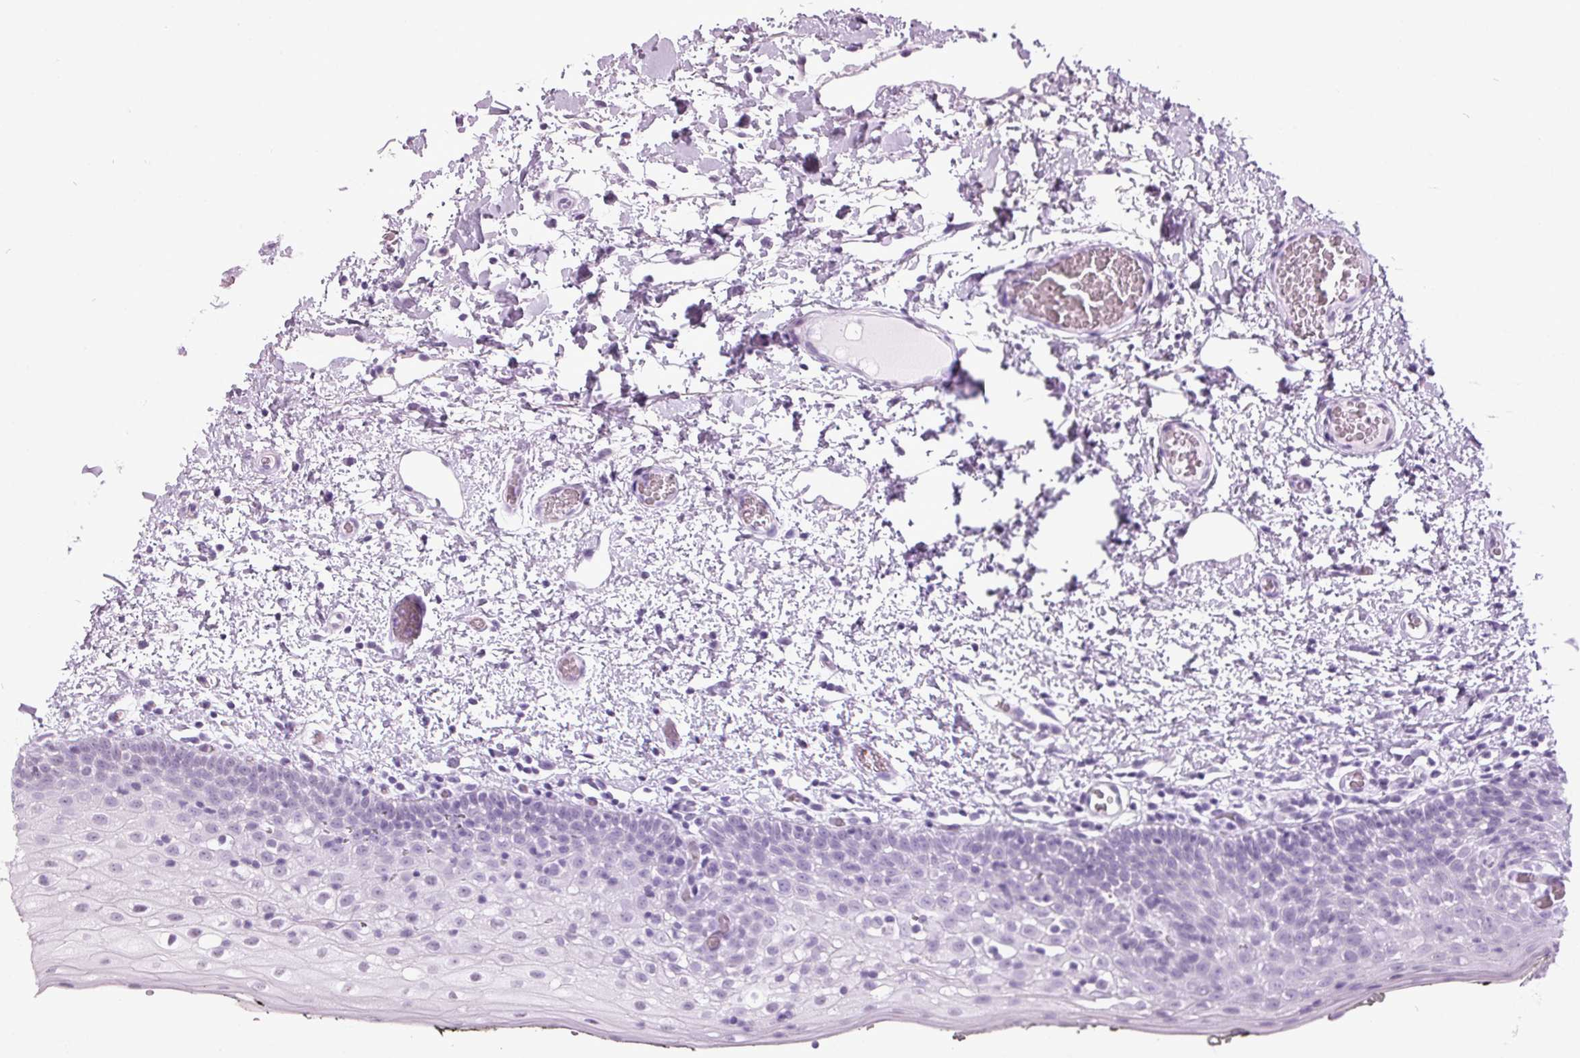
{"staining": {"intensity": "negative", "quantity": "none", "location": "none"}, "tissue": "oral mucosa", "cell_type": "Squamous epithelial cells", "image_type": "normal", "snomed": [{"axis": "morphology", "description": "Normal tissue, NOS"}, {"axis": "morphology", "description": "Squamous cell carcinoma, NOS"}, {"axis": "topography", "description": "Oral tissue"}, {"axis": "topography", "description": "Head-Neck"}], "caption": "Immunohistochemistry image of unremarkable oral mucosa stained for a protein (brown), which displays no positivity in squamous epithelial cells.", "gene": "ODAD2", "patient": {"sex": "male", "age": 69}}